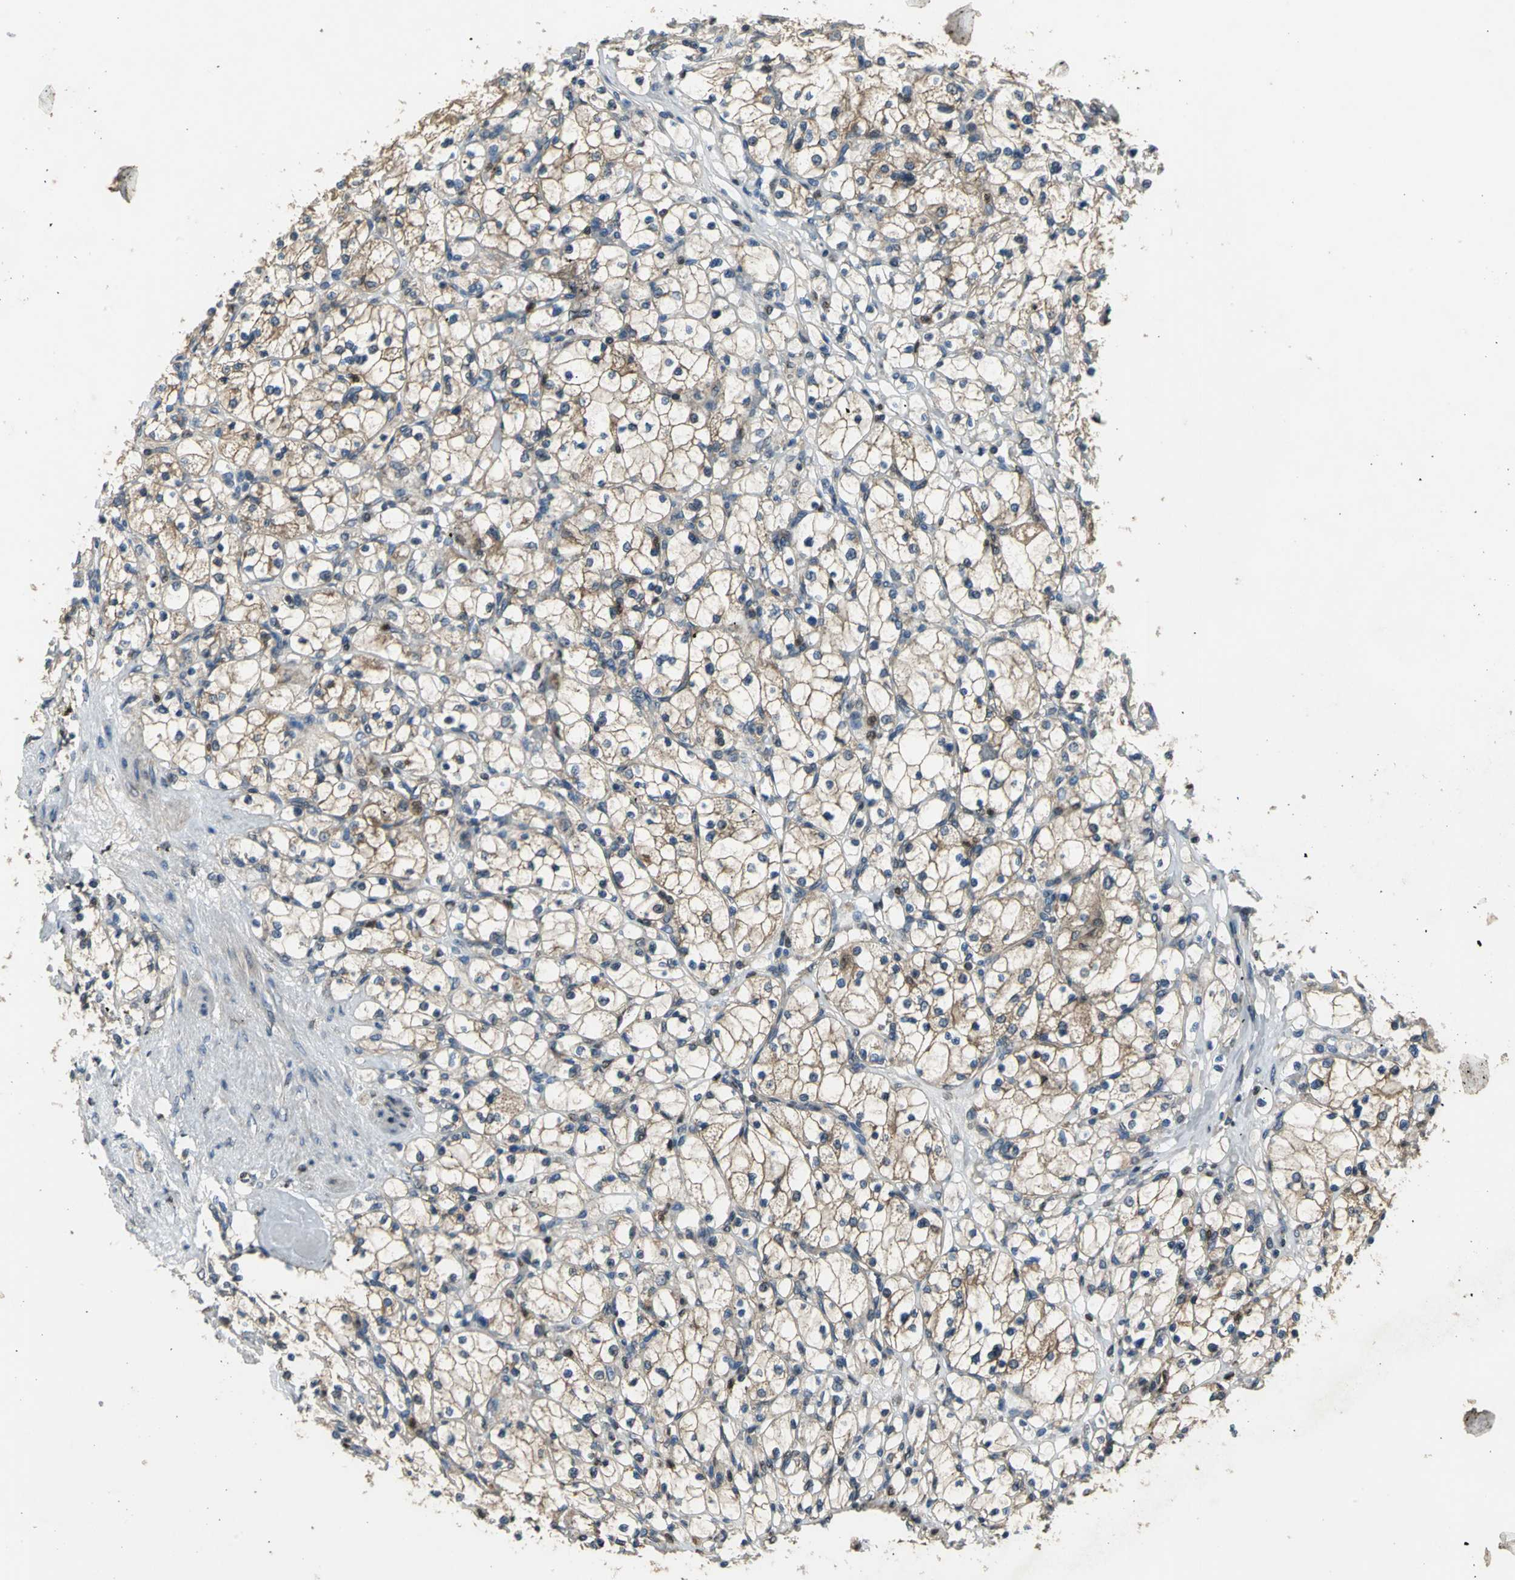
{"staining": {"intensity": "moderate", "quantity": "25%-75%", "location": "cytoplasmic/membranous"}, "tissue": "renal cancer", "cell_type": "Tumor cells", "image_type": "cancer", "snomed": [{"axis": "morphology", "description": "Adenocarcinoma, NOS"}, {"axis": "topography", "description": "Kidney"}], "caption": "A high-resolution image shows immunohistochemistry (IHC) staining of renal cancer (adenocarcinoma), which demonstrates moderate cytoplasmic/membranous positivity in about 25%-75% of tumor cells.", "gene": "AHR", "patient": {"sex": "female", "age": 83}}